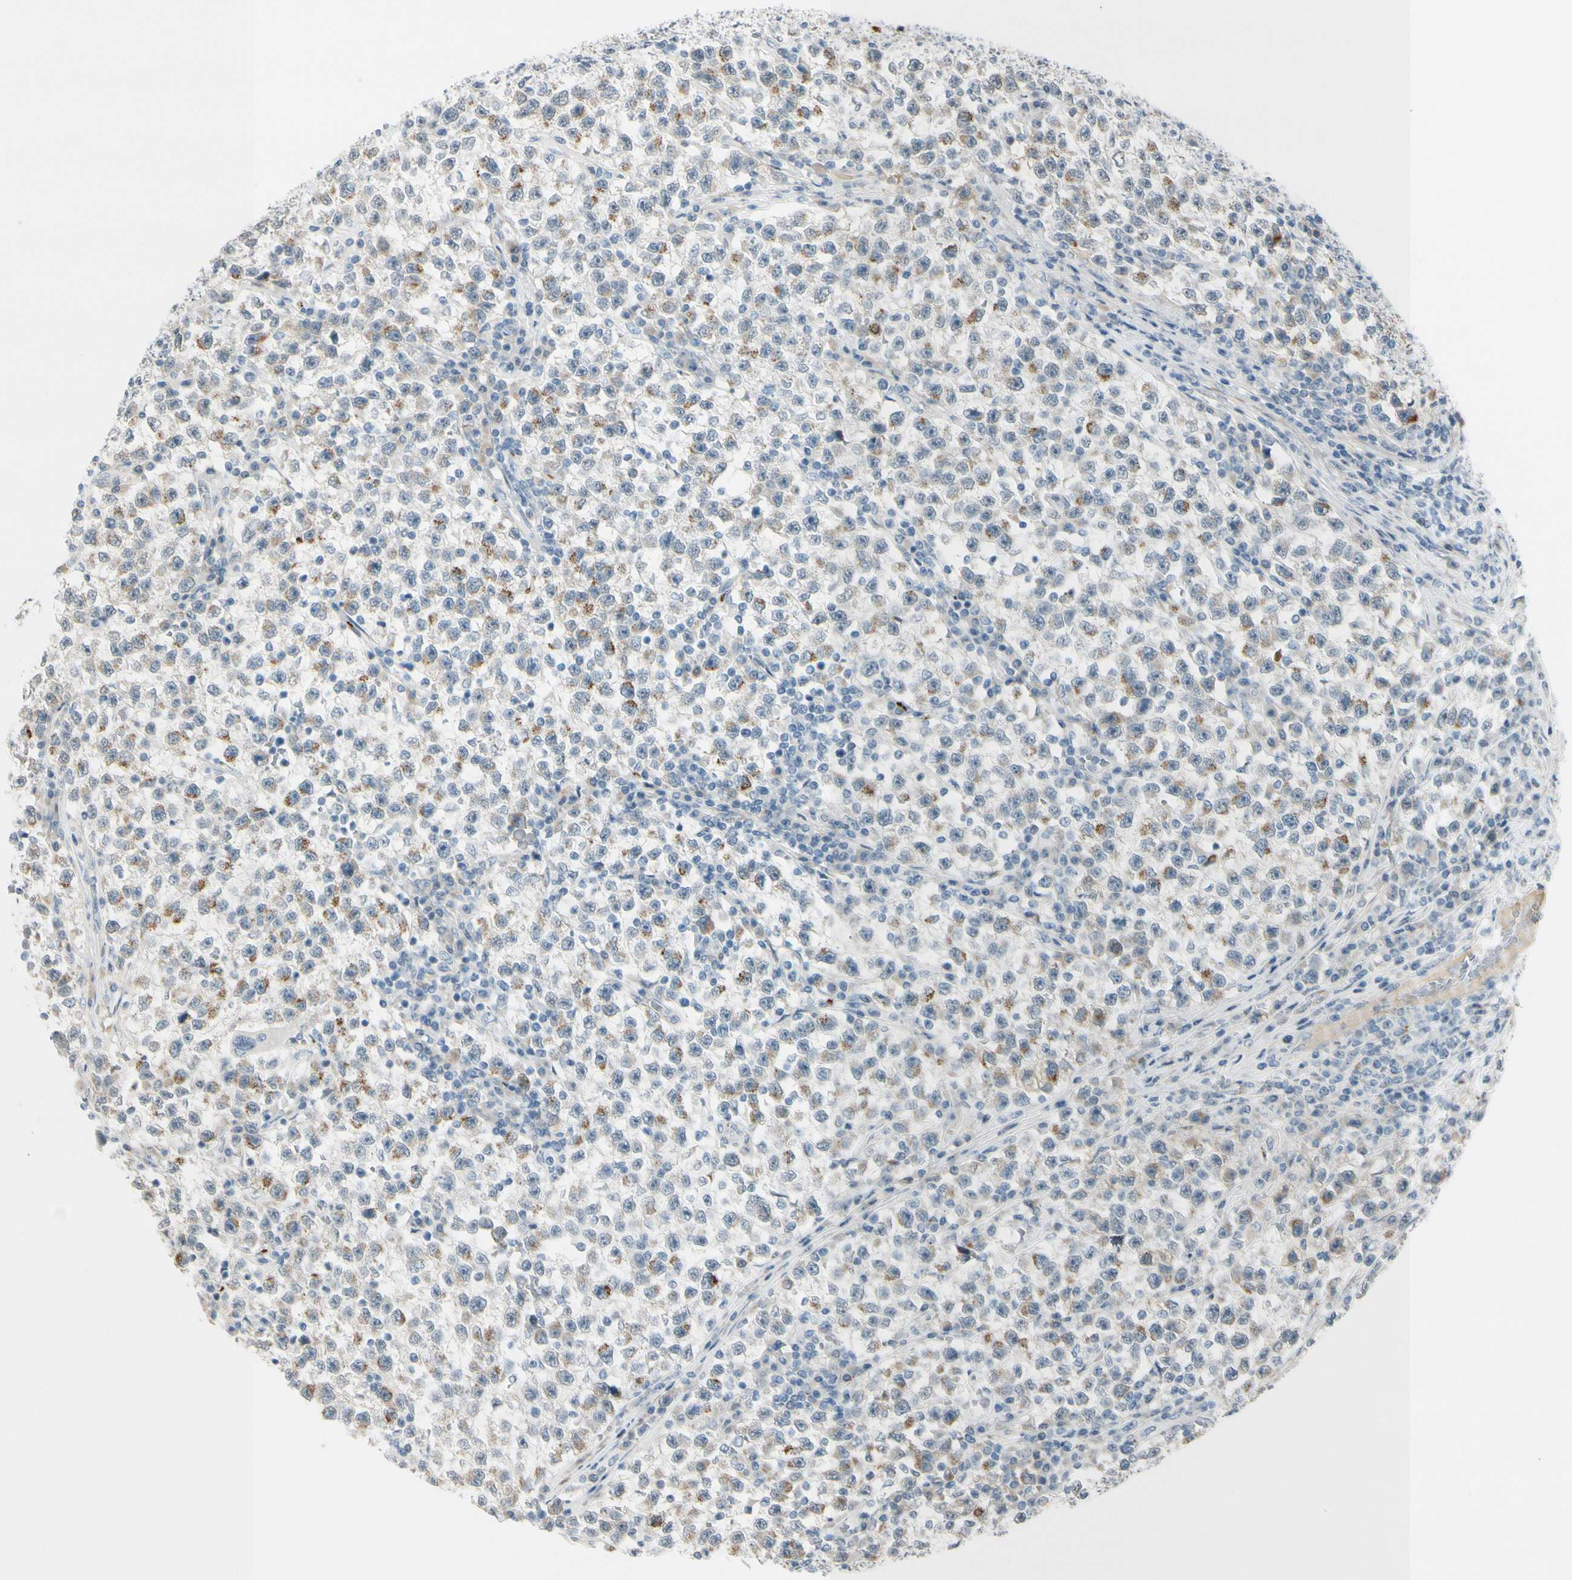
{"staining": {"intensity": "moderate", "quantity": "25%-75%", "location": "cytoplasmic/membranous"}, "tissue": "testis cancer", "cell_type": "Tumor cells", "image_type": "cancer", "snomed": [{"axis": "morphology", "description": "Seminoma, NOS"}, {"axis": "topography", "description": "Testis"}], "caption": "Immunohistochemistry histopathology image of neoplastic tissue: seminoma (testis) stained using IHC demonstrates medium levels of moderate protein expression localized specifically in the cytoplasmic/membranous of tumor cells, appearing as a cytoplasmic/membranous brown color.", "gene": "B4GALNT1", "patient": {"sex": "male", "age": 22}}